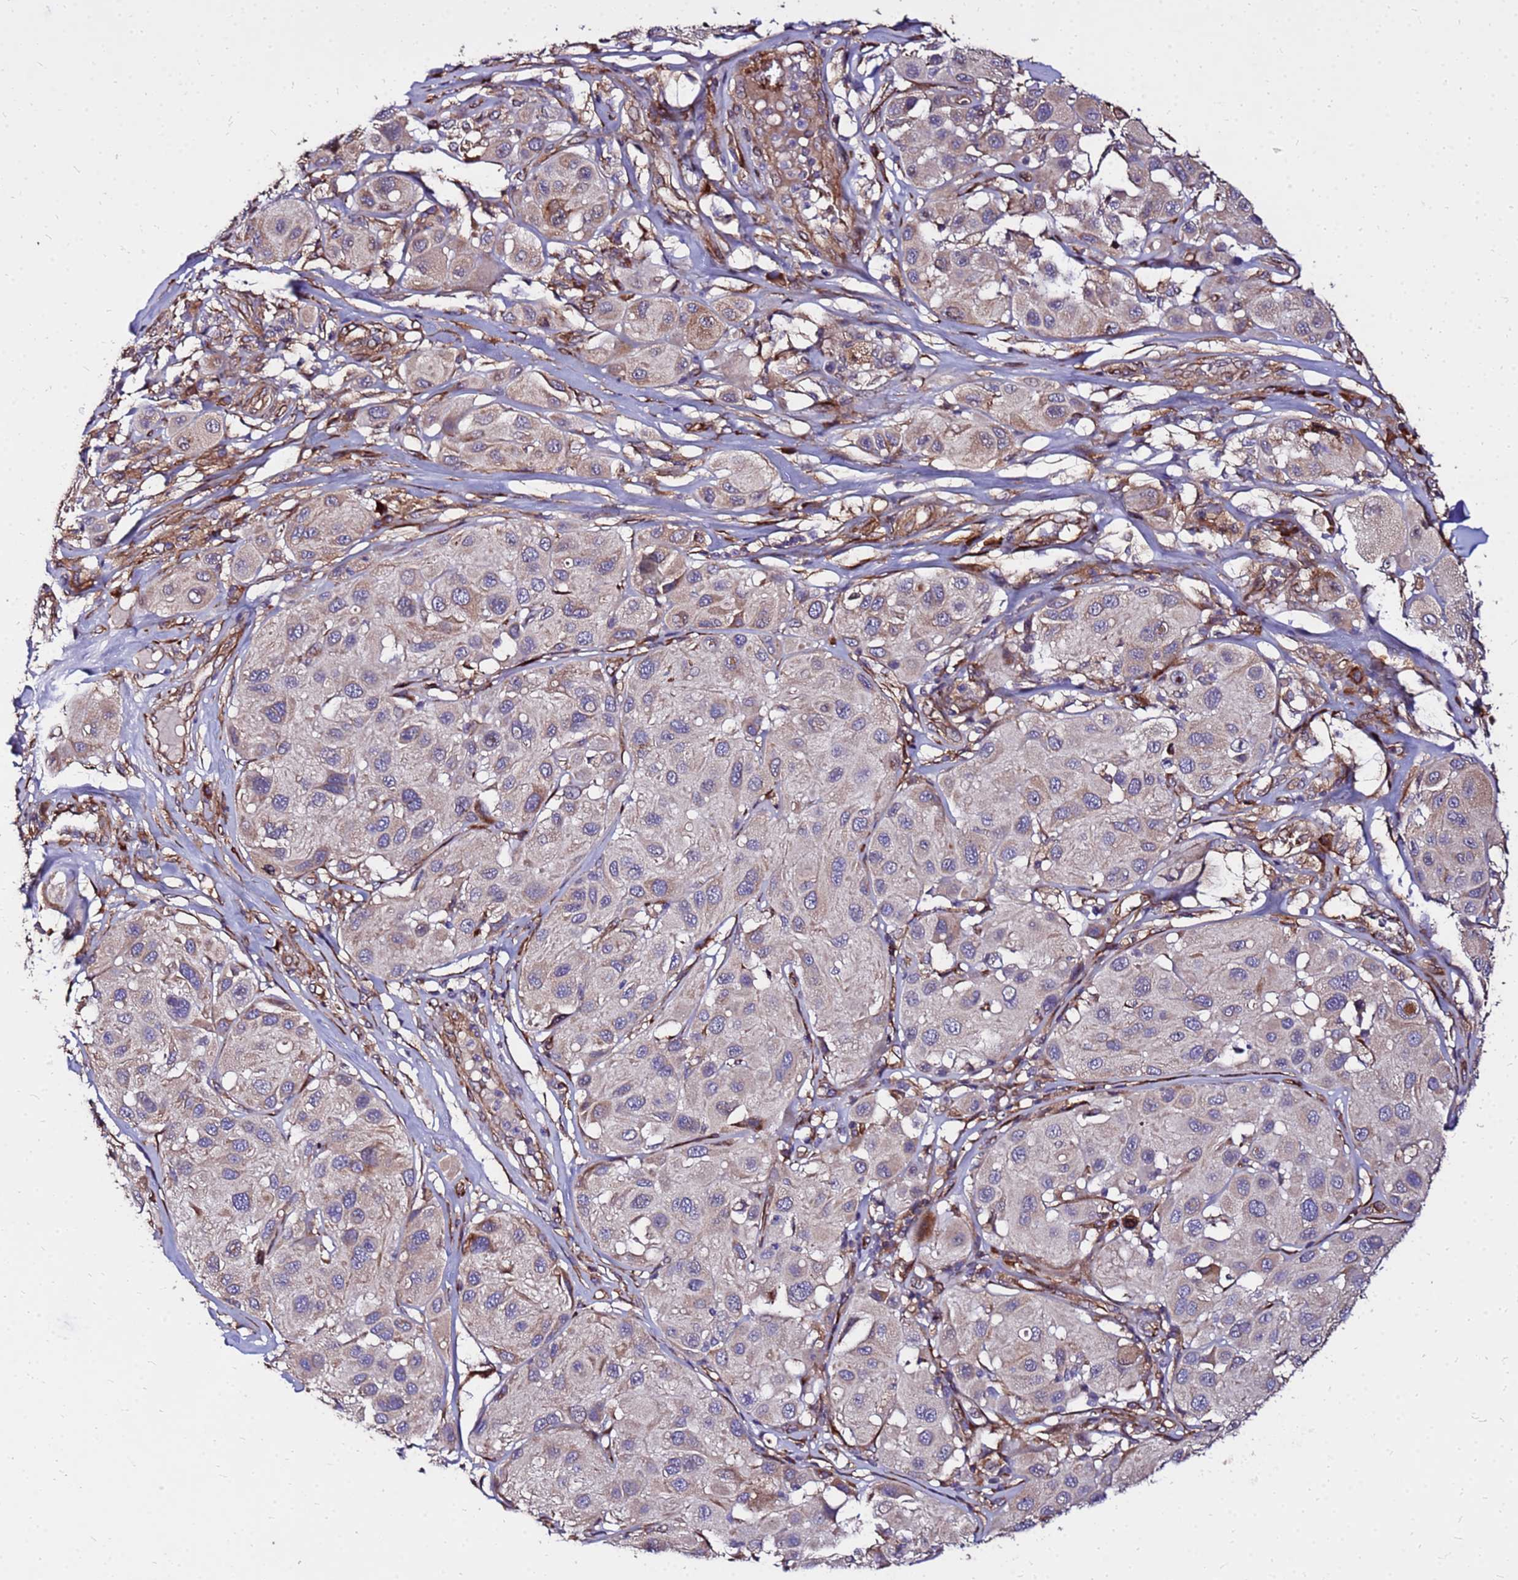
{"staining": {"intensity": "weak", "quantity": "25%-75%", "location": "cytoplasmic/membranous"}, "tissue": "melanoma", "cell_type": "Tumor cells", "image_type": "cancer", "snomed": [{"axis": "morphology", "description": "Malignant melanoma, Metastatic site"}, {"axis": "topography", "description": "Skin"}], "caption": "Brown immunohistochemical staining in human malignant melanoma (metastatic site) reveals weak cytoplasmic/membranous staining in about 25%-75% of tumor cells. (DAB IHC with brightfield microscopy, high magnification).", "gene": "WWC2", "patient": {"sex": "male", "age": 41}}